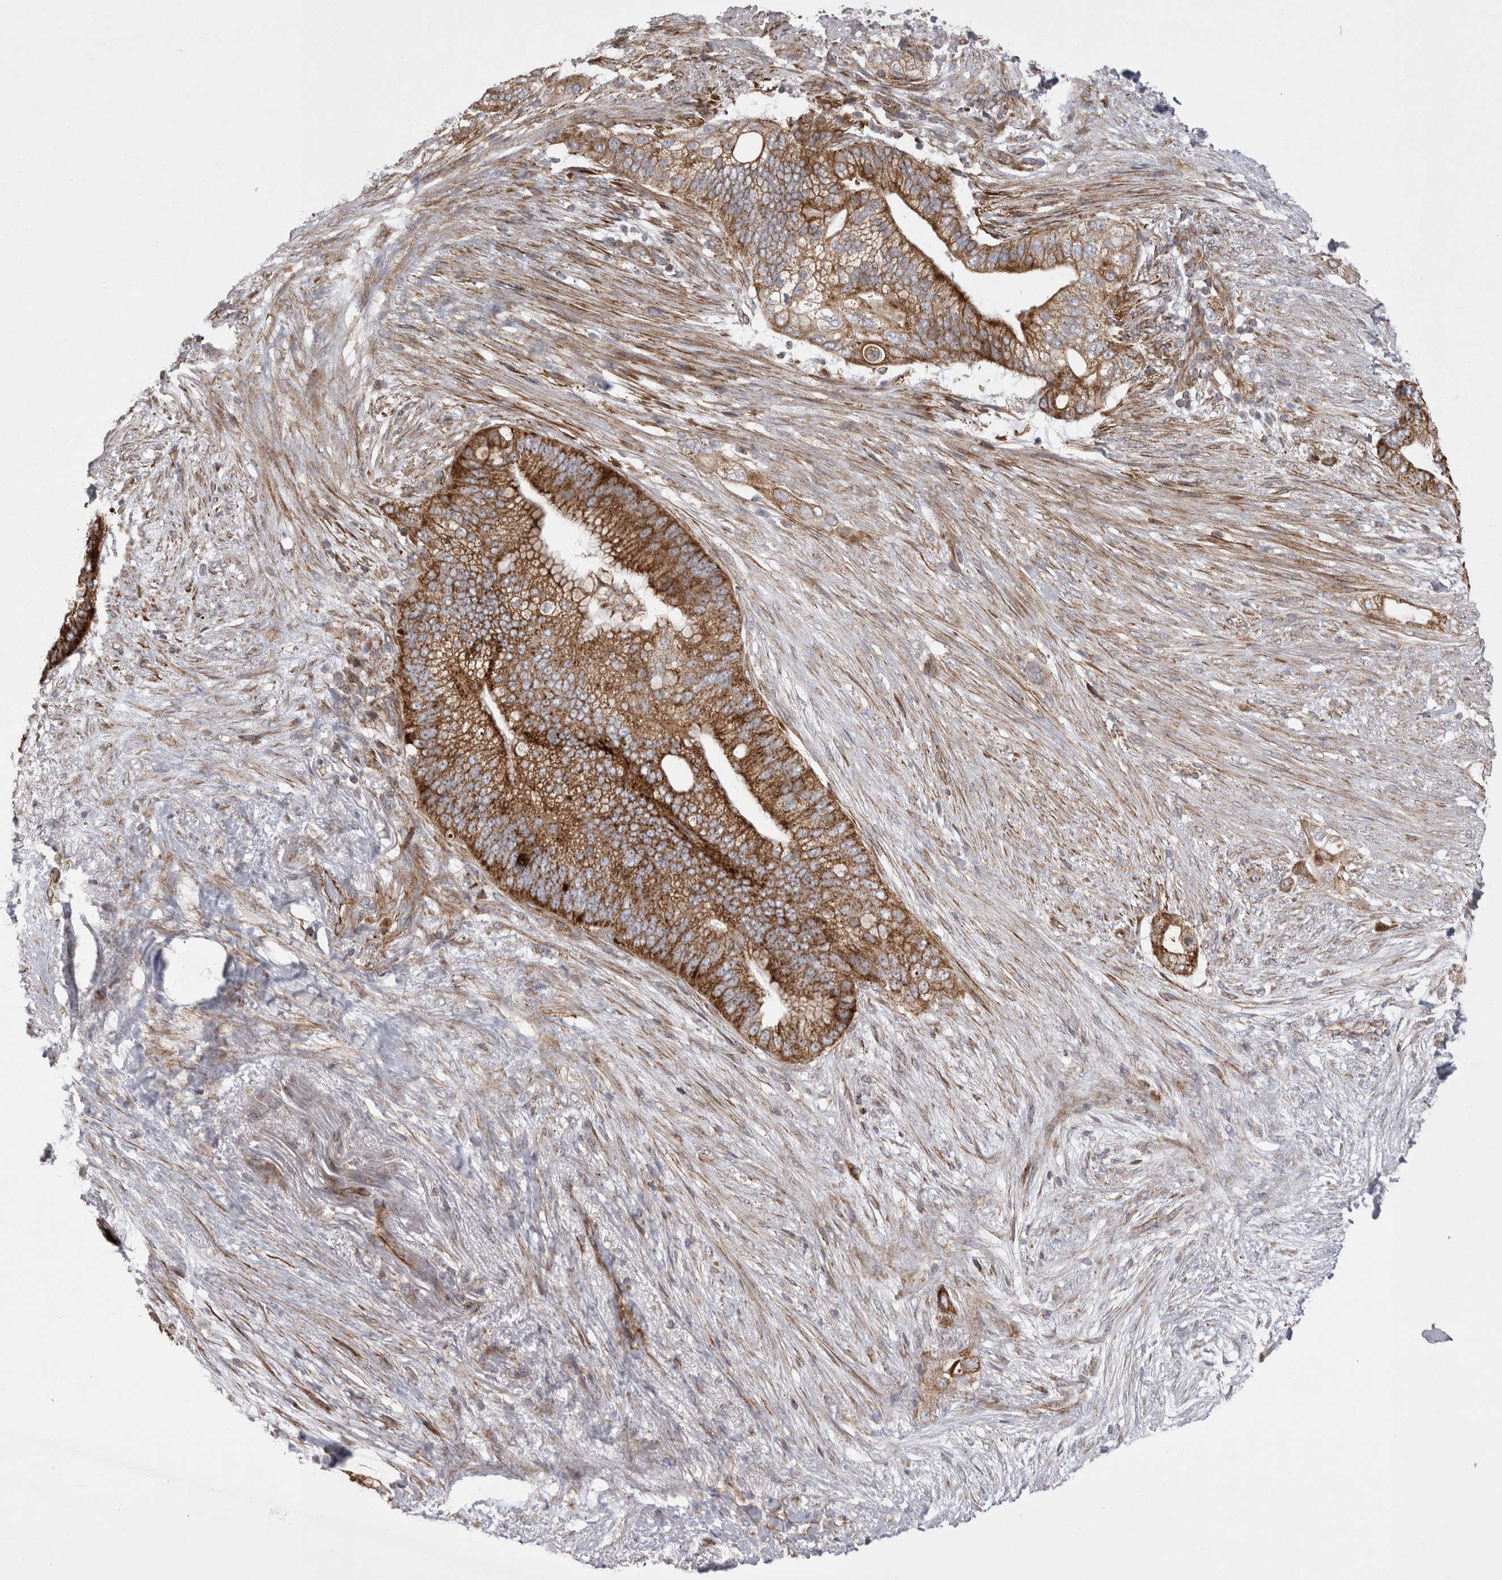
{"staining": {"intensity": "strong", "quantity": ">75%", "location": "cytoplasmic/membranous"}, "tissue": "pancreatic cancer", "cell_type": "Tumor cells", "image_type": "cancer", "snomed": [{"axis": "morphology", "description": "Adenocarcinoma, NOS"}, {"axis": "topography", "description": "Pancreas"}], "caption": "An image showing strong cytoplasmic/membranous positivity in about >75% of tumor cells in pancreatic cancer (adenocarcinoma), as visualized by brown immunohistochemical staining.", "gene": "TSPOAP1", "patient": {"sex": "male", "age": 53}}